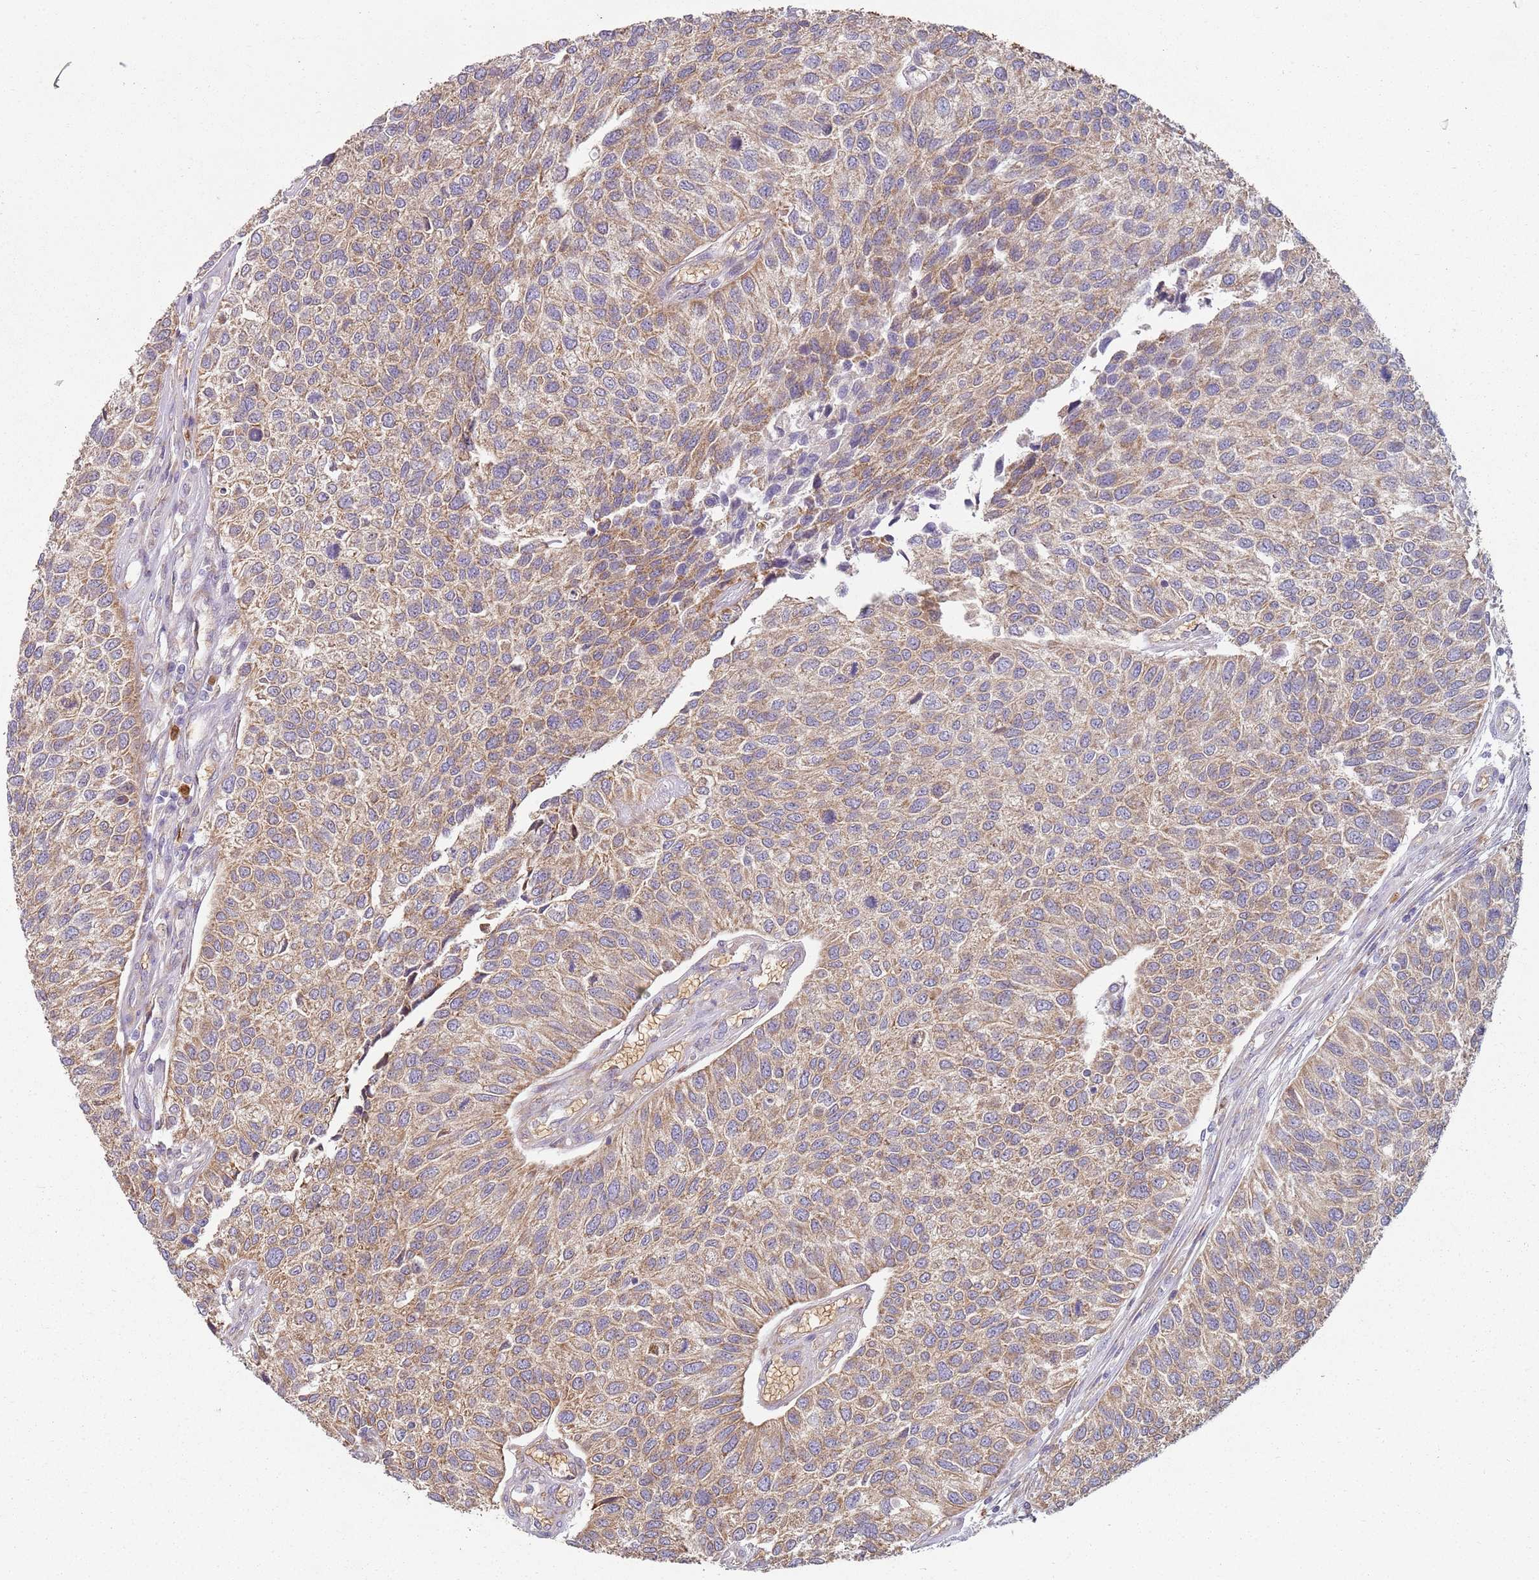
{"staining": {"intensity": "weak", "quantity": ">75%", "location": "cytoplasmic/membranous"}, "tissue": "urothelial cancer", "cell_type": "Tumor cells", "image_type": "cancer", "snomed": [{"axis": "morphology", "description": "Urothelial carcinoma, NOS"}, {"axis": "topography", "description": "Urinary bladder"}], "caption": "Urothelial cancer stained for a protein exhibits weak cytoplasmic/membranous positivity in tumor cells.", "gene": "SPATA2", "patient": {"sex": "male", "age": 55}}